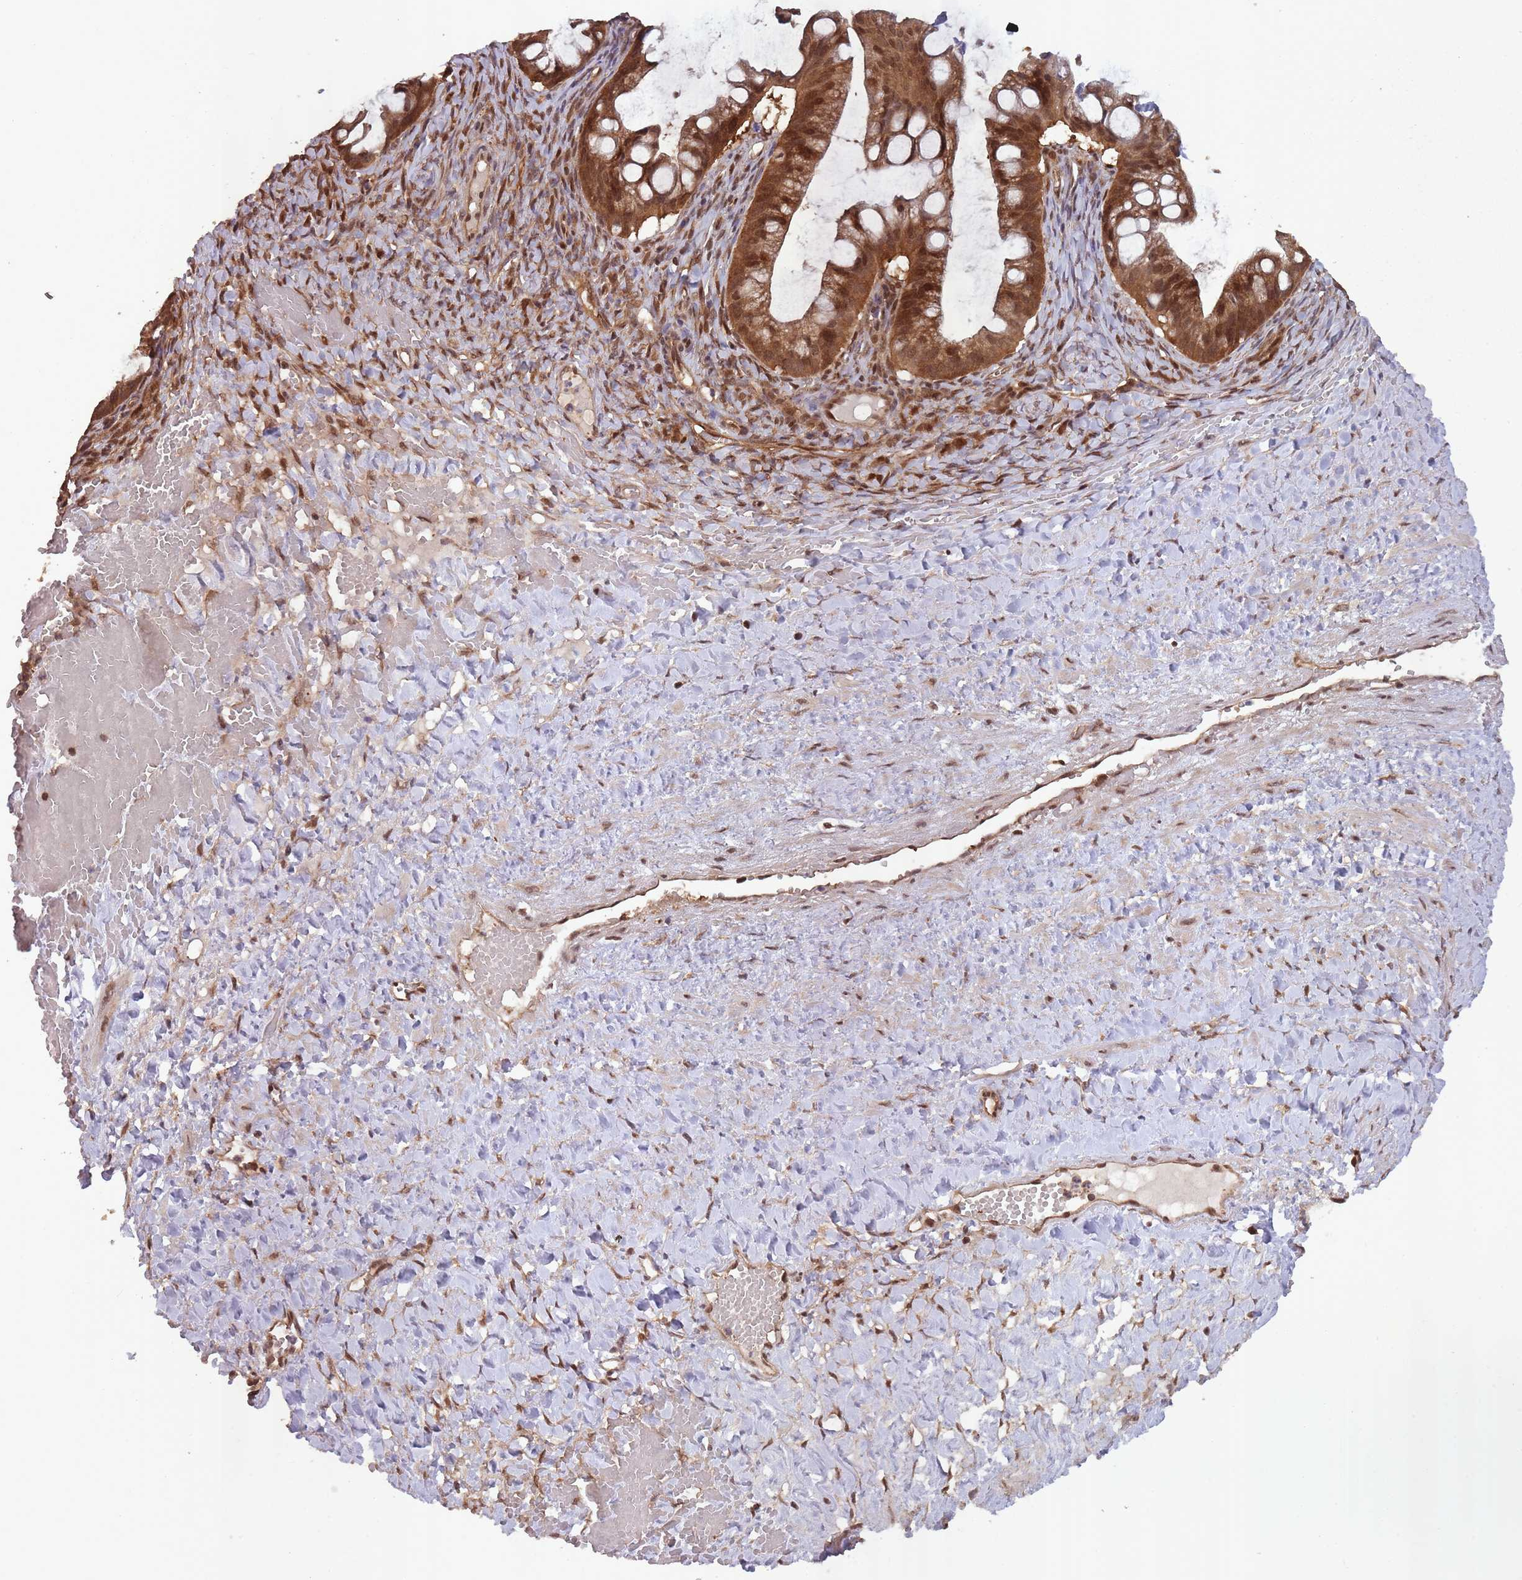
{"staining": {"intensity": "strong", "quantity": ">75%", "location": "cytoplasmic/membranous,nuclear"}, "tissue": "ovarian cancer", "cell_type": "Tumor cells", "image_type": "cancer", "snomed": [{"axis": "morphology", "description": "Cystadenocarcinoma, mucinous, NOS"}, {"axis": "topography", "description": "Ovary"}], "caption": "Protein staining of ovarian cancer tissue exhibits strong cytoplasmic/membranous and nuclear positivity in about >75% of tumor cells.", "gene": "PPP6R3", "patient": {"sex": "female", "age": 73}}